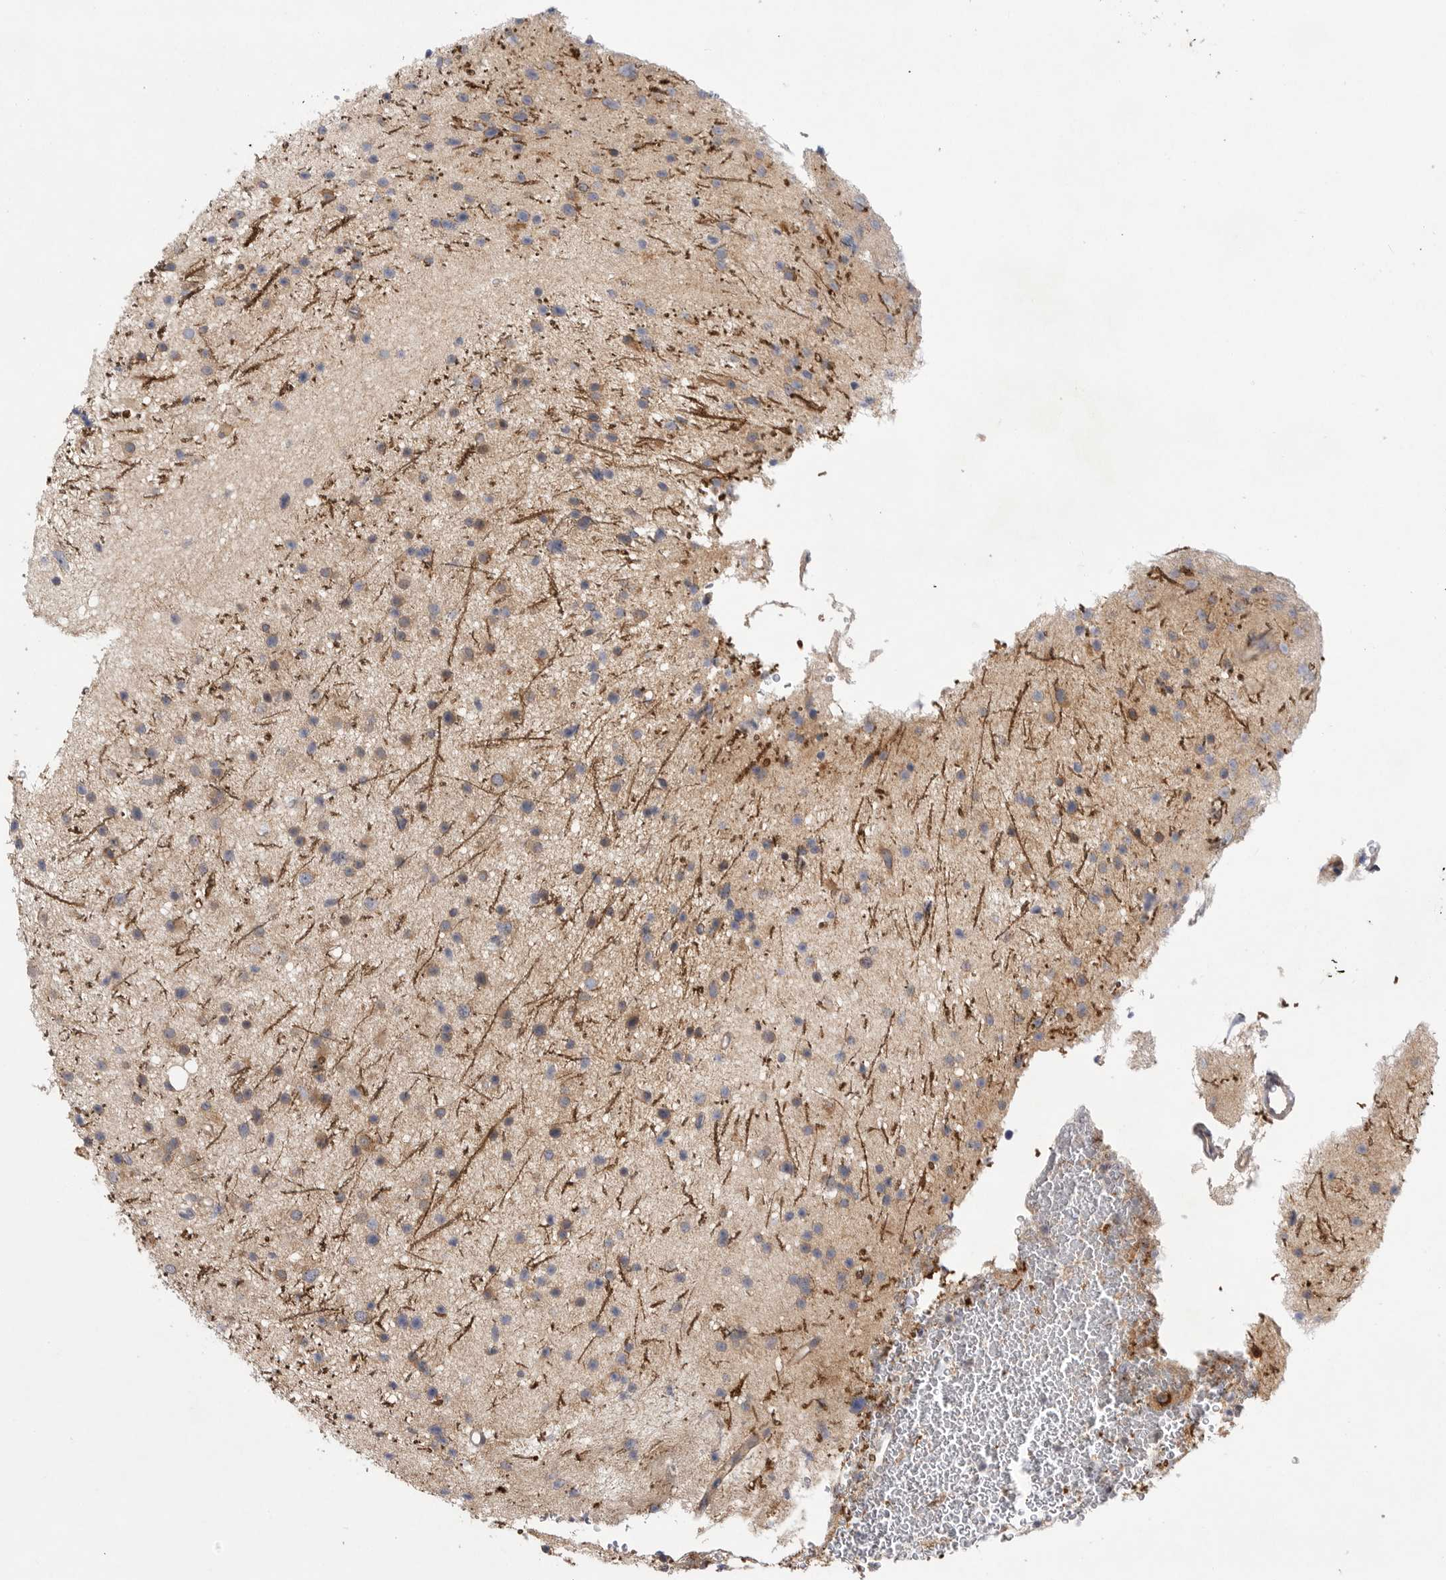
{"staining": {"intensity": "weak", "quantity": "25%-75%", "location": "cytoplasmic/membranous"}, "tissue": "glioma", "cell_type": "Tumor cells", "image_type": "cancer", "snomed": [{"axis": "morphology", "description": "Glioma, malignant, Low grade"}, {"axis": "topography", "description": "Cerebral cortex"}], "caption": "Approximately 25%-75% of tumor cells in human low-grade glioma (malignant) show weak cytoplasmic/membranous protein positivity as visualized by brown immunohistochemical staining.", "gene": "FBXO43", "patient": {"sex": "female", "age": 39}}